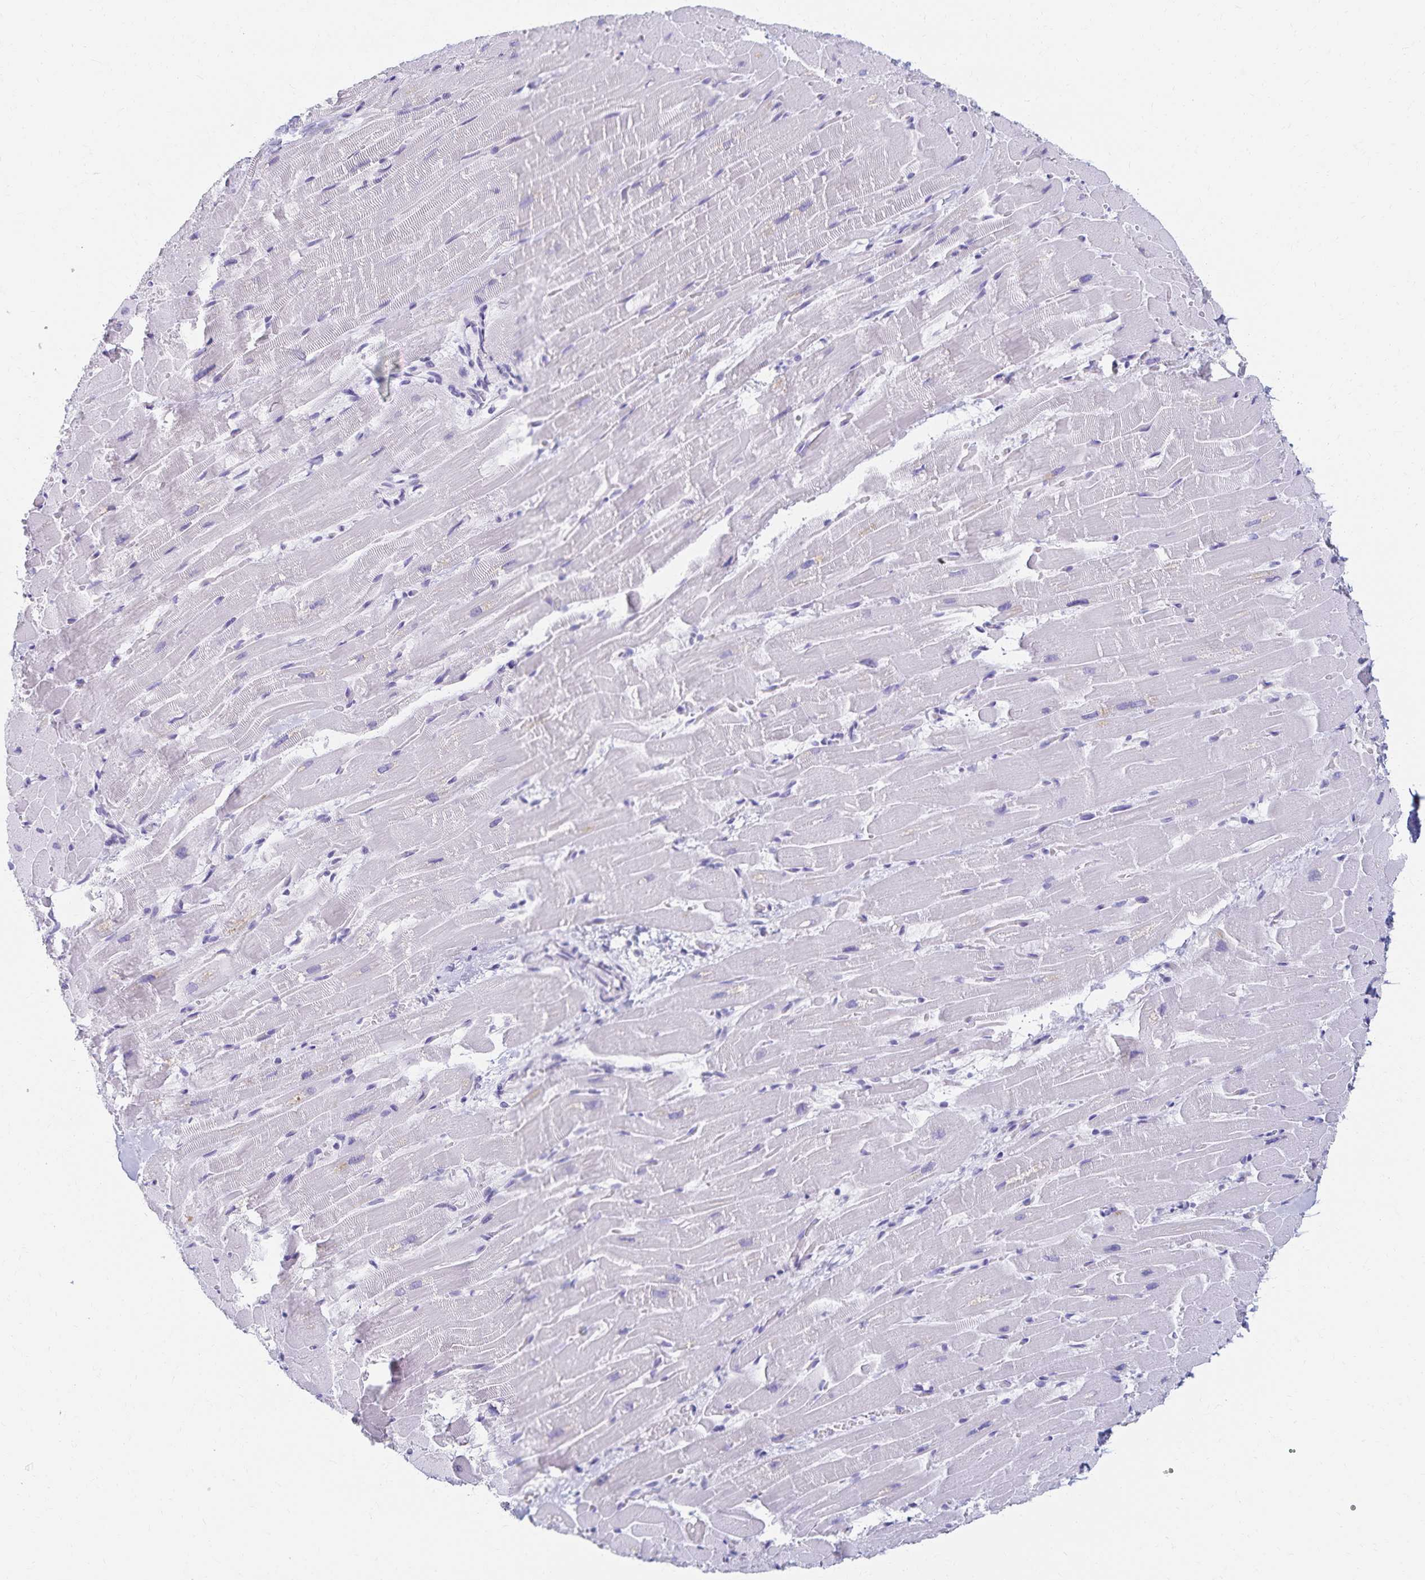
{"staining": {"intensity": "negative", "quantity": "none", "location": "none"}, "tissue": "heart muscle", "cell_type": "Cardiomyocytes", "image_type": "normal", "snomed": [{"axis": "morphology", "description": "Normal tissue, NOS"}, {"axis": "topography", "description": "Heart"}], "caption": "DAB (3,3'-diaminobenzidine) immunohistochemical staining of unremarkable human heart muscle exhibits no significant staining in cardiomyocytes.", "gene": "C2orf50", "patient": {"sex": "male", "age": 37}}